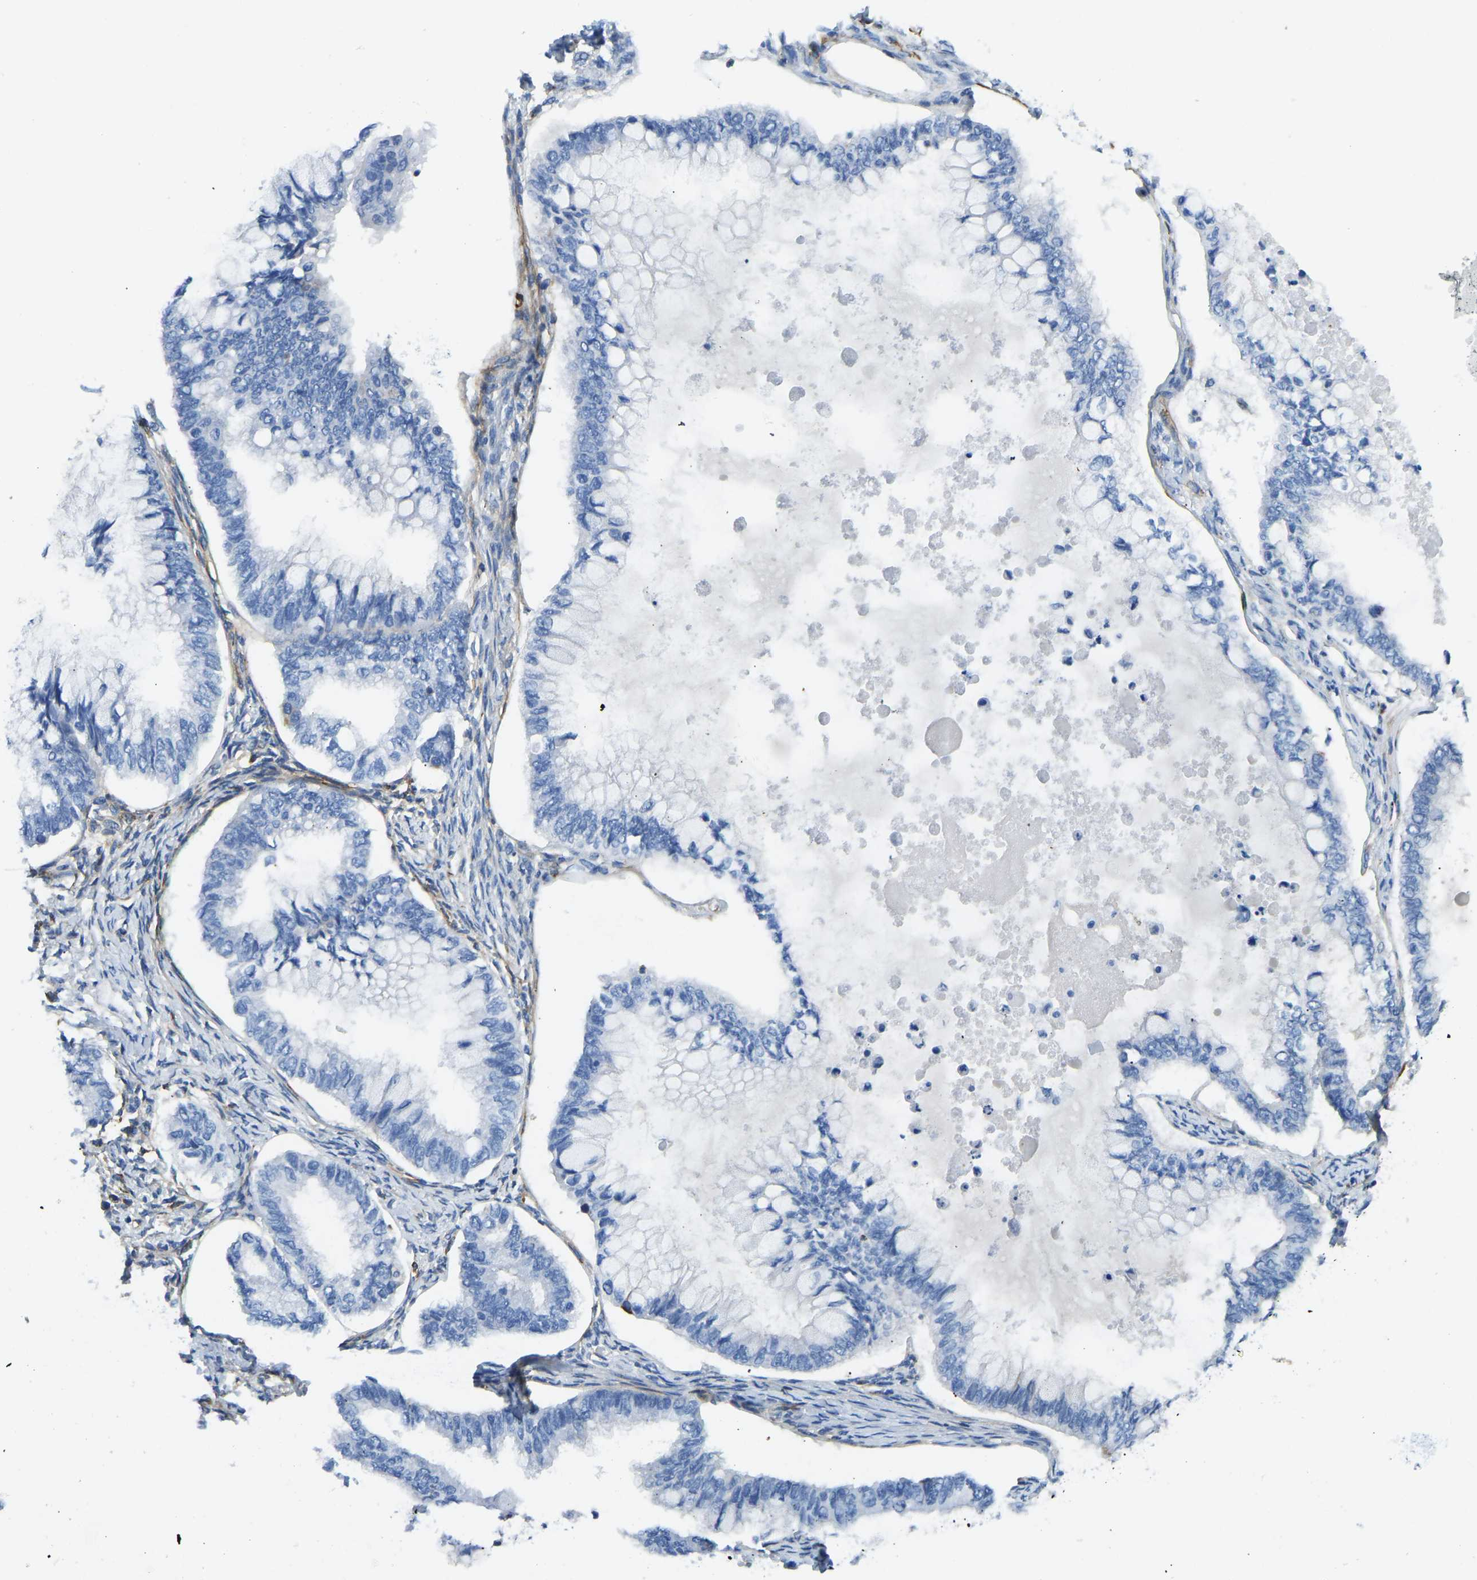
{"staining": {"intensity": "negative", "quantity": "none", "location": "none"}, "tissue": "ovarian cancer", "cell_type": "Tumor cells", "image_type": "cancer", "snomed": [{"axis": "morphology", "description": "Cystadenocarcinoma, mucinous, NOS"}, {"axis": "topography", "description": "Ovary"}], "caption": "Ovarian cancer stained for a protein using IHC reveals no expression tumor cells.", "gene": "COL15A1", "patient": {"sex": "female", "age": 80}}